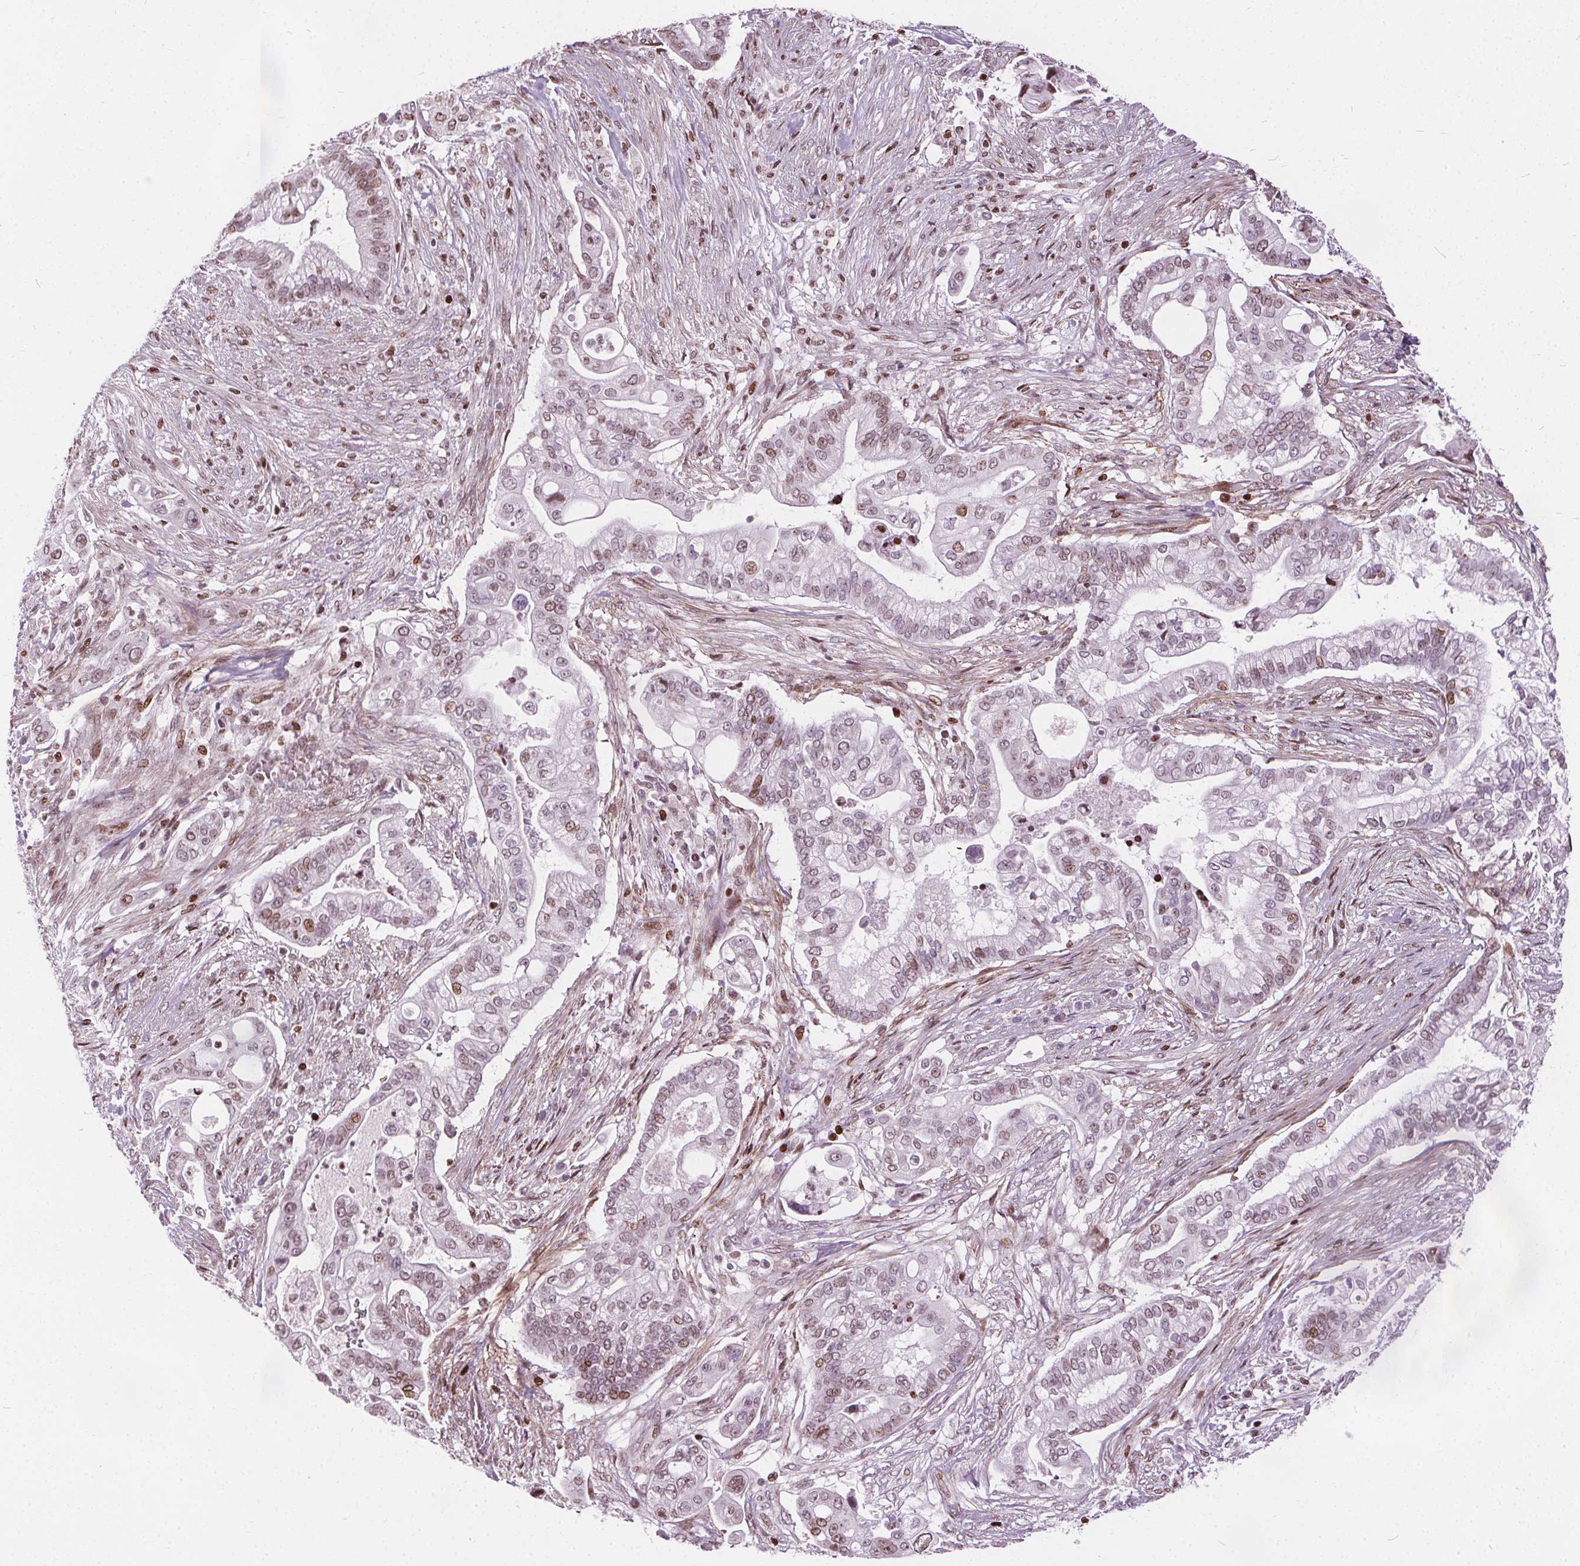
{"staining": {"intensity": "weak", "quantity": "25%-75%", "location": "nuclear"}, "tissue": "pancreatic cancer", "cell_type": "Tumor cells", "image_type": "cancer", "snomed": [{"axis": "morphology", "description": "Adenocarcinoma, NOS"}, {"axis": "topography", "description": "Pancreas"}], "caption": "Adenocarcinoma (pancreatic) stained with DAB IHC exhibits low levels of weak nuclear staining in approximately 25%-75% of tumor cells.", "gene": "ISLR2", "patient": {"sex": "female", "age": 69}}